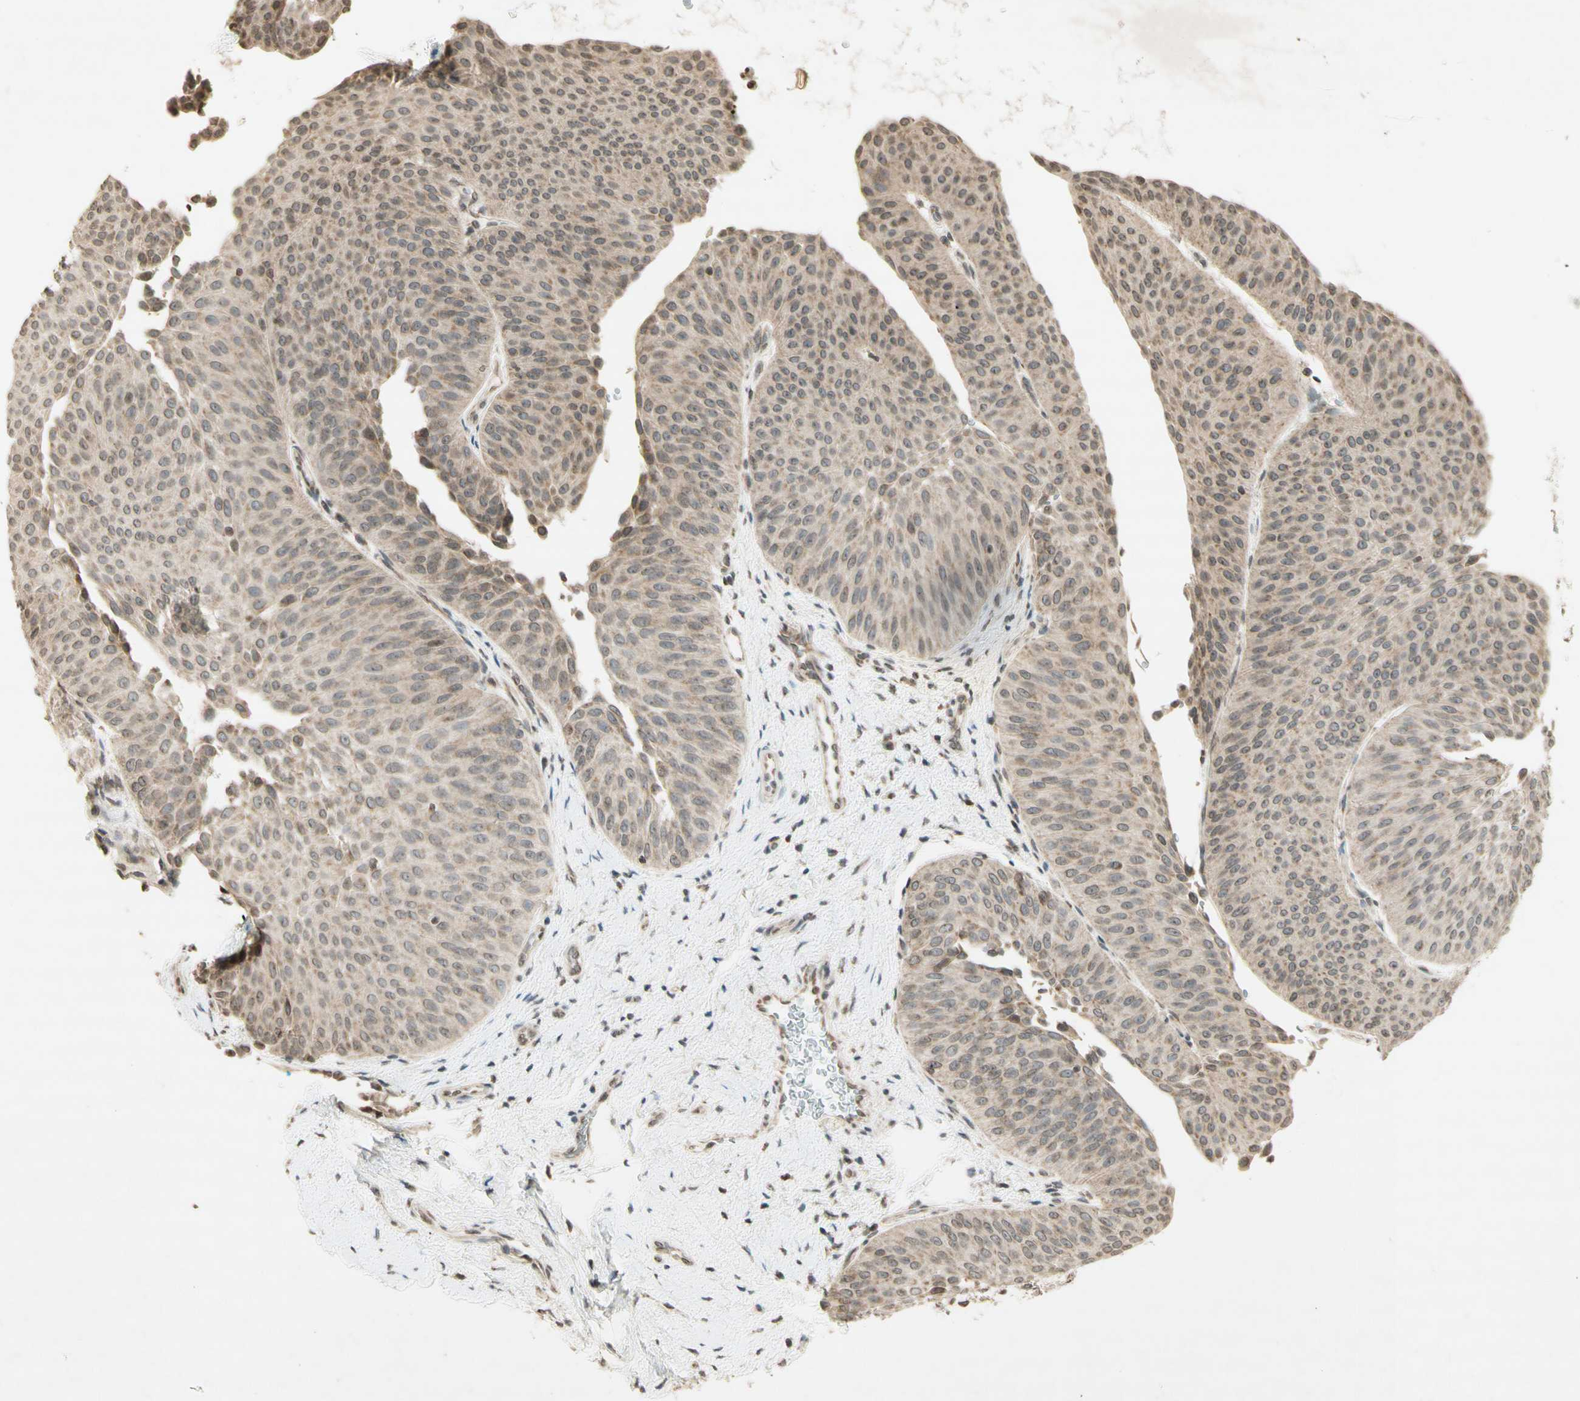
{"staining": {"intensity": "weak", "quantity": "25%-75%", "location": "cytoplasmic/membranous"}, "tissue": "urothelial cancer", "cell_type": "Tumor cells", "image_type": "cancer", "snomed": [{"axis": "morphology", "description": "Urothelial carcinoma, Low grade"}, {"axis": "topography", "description": "Urinary bladder"}], "caption": "This is a micrograph of immunohistochemistry staining of low-grade urothelial carcinoma, which shows weak expression in the cytoplasmic/membranous of tumor cells.", "gene": "CCNI", "patient": {"sex": "female", "age": 60}}